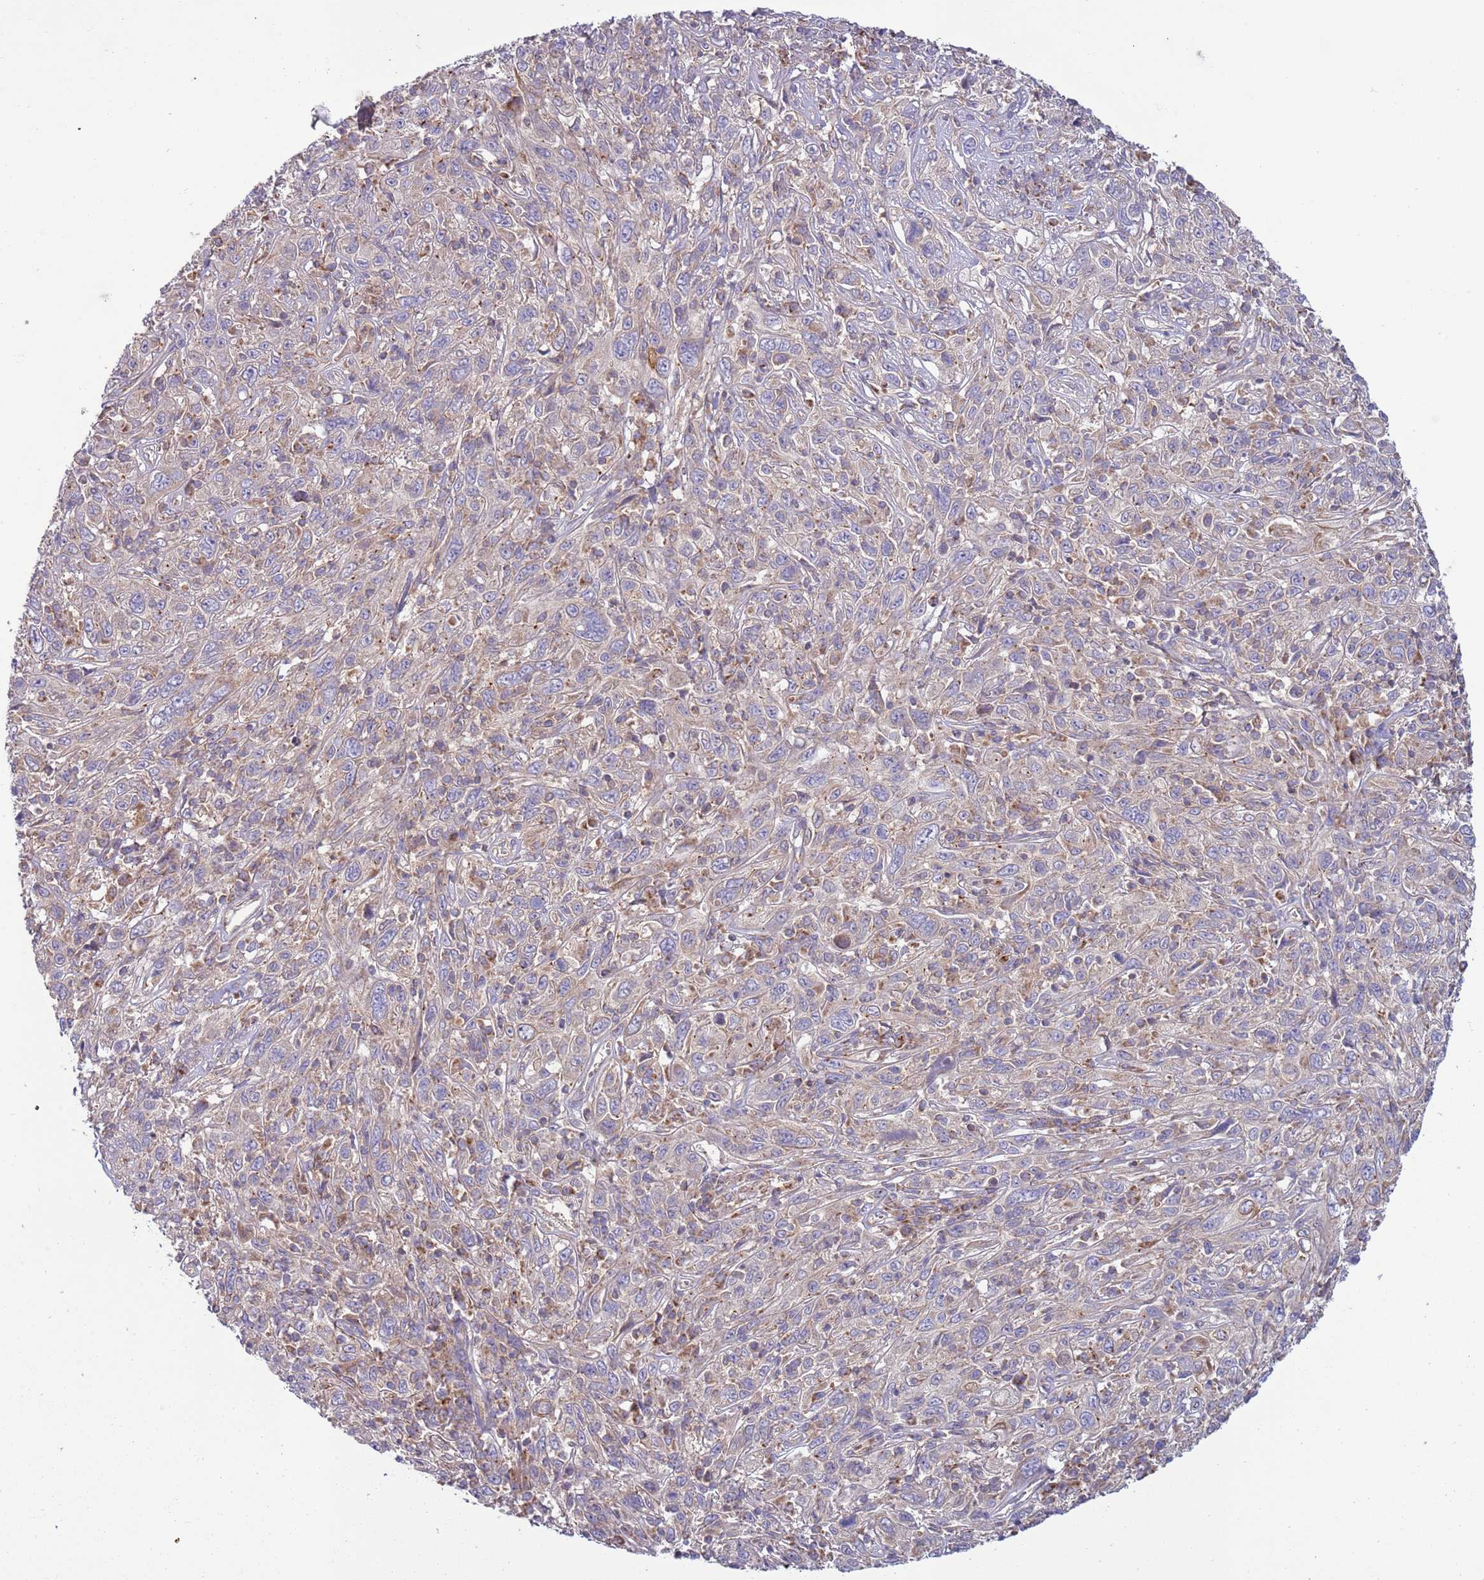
{"staining": {"intensity": "negative", "quantity": "none", "location": "none"}, "tissue": "cervical cancer", "cell_type": "Tumor cells", "image_type": "cancer", "snomed": [{"axis": "morphology", "description": "Squamous cell carcinoma, NOS"}, {"axis": "topography", "description": "Cervix"}], "caption": "This is an immunohistochemistry image of cervical squamous cell carcinoma. There is no positivity in tumor cells.", "gene": "UQCRQ", "patient": {"sex": "female", "age": 46}}